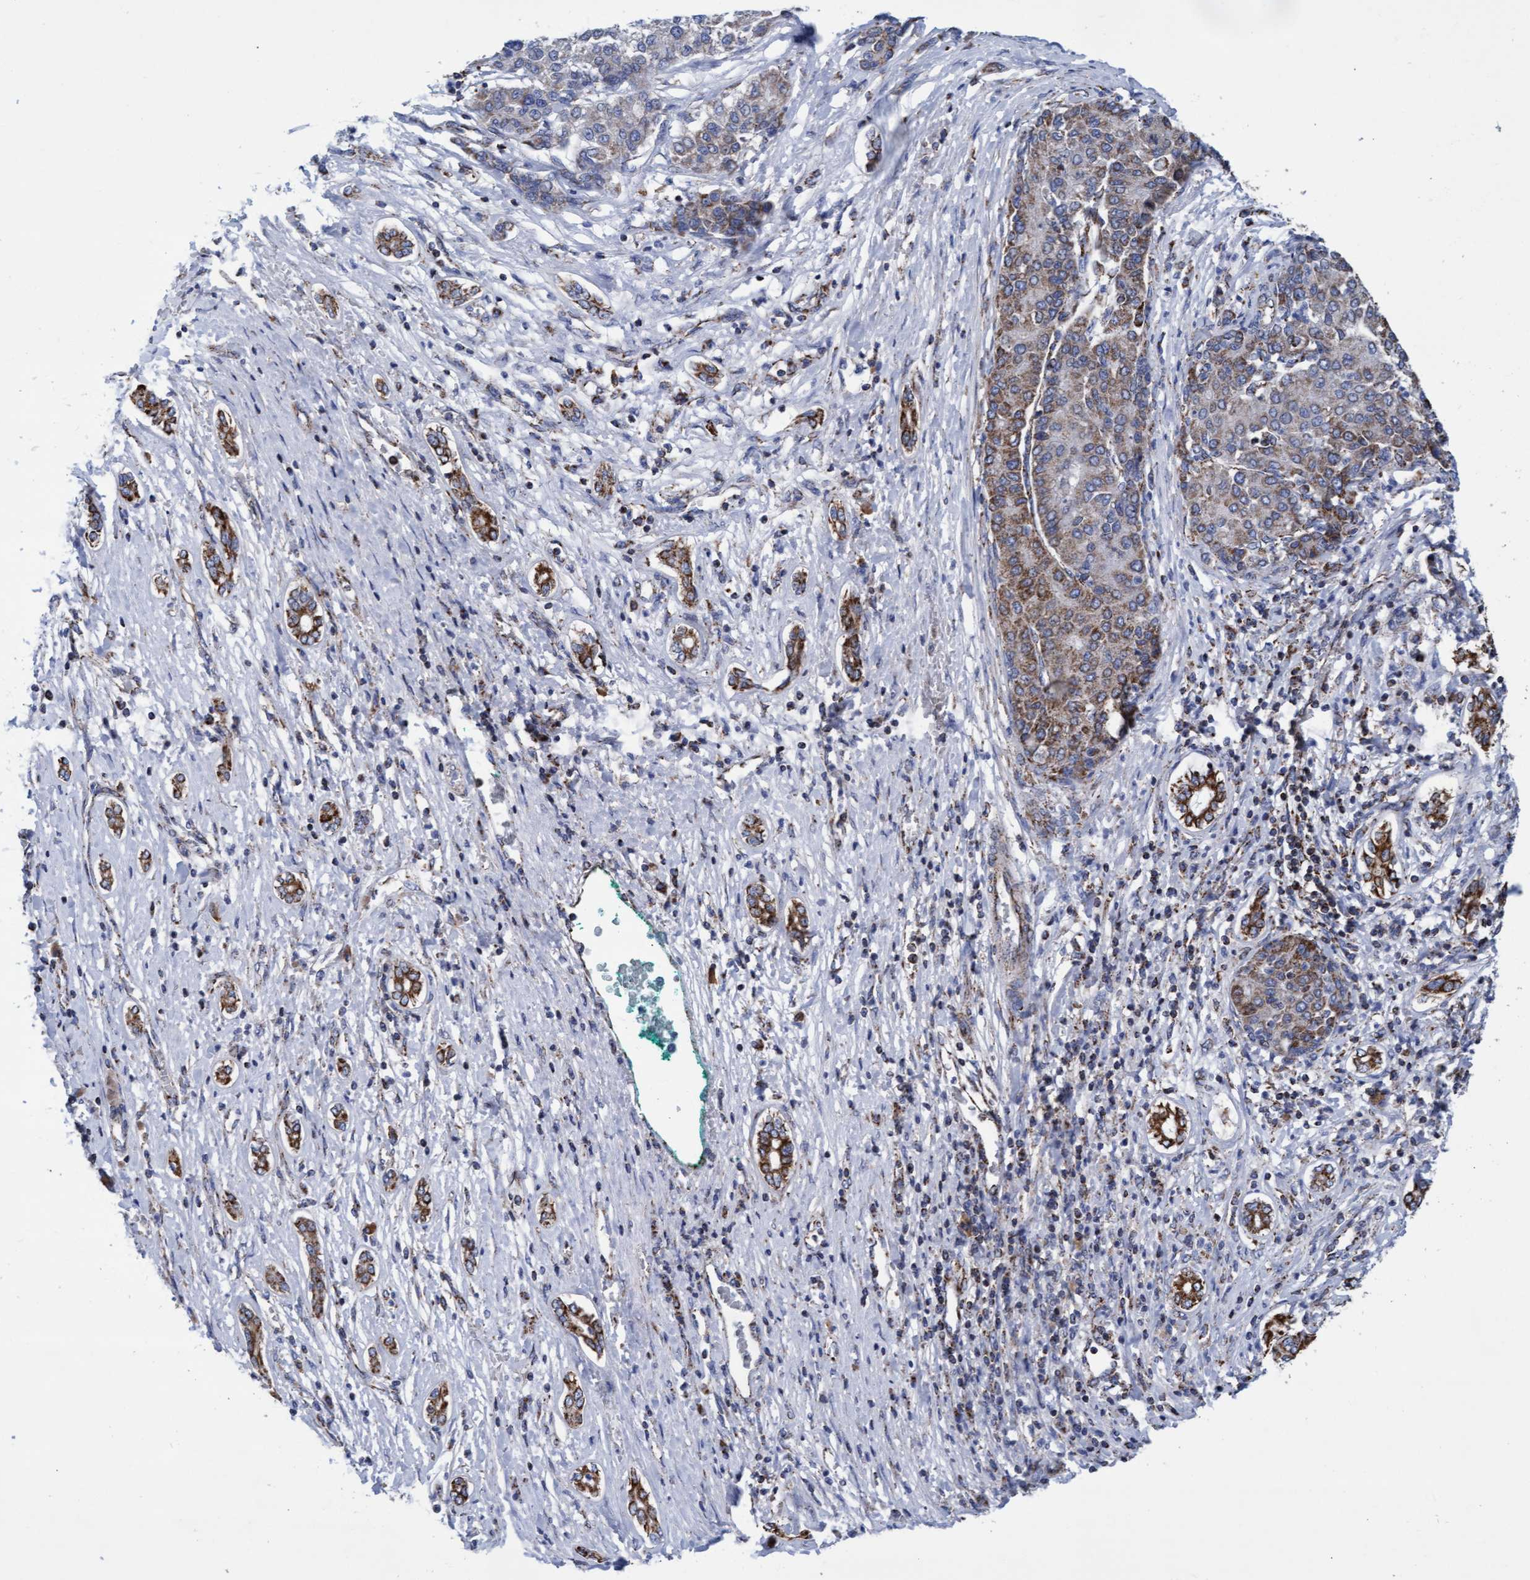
{"staining": {"intensity": "moderate", "quantity": "25%-75%", "location": "cytoplasmic/membranous"}, "tissue": "liver cancer", "cell_type": "Tumor cells", "image_type": "cancer", "snomed": [{"axis": "morphology", "description": "Carcinoma, Hepatocellular, NOS"}, {"axis": "topography", "description": "Liver"}], "caption": "A micrograph of hepatocellular carcinoma (liver) stained for a protein displays moderate cytoplasmic/membranous brown staining in tumor cells.", "gene": "MRPL38", "patient": {"sex": "male", "age": 65}}